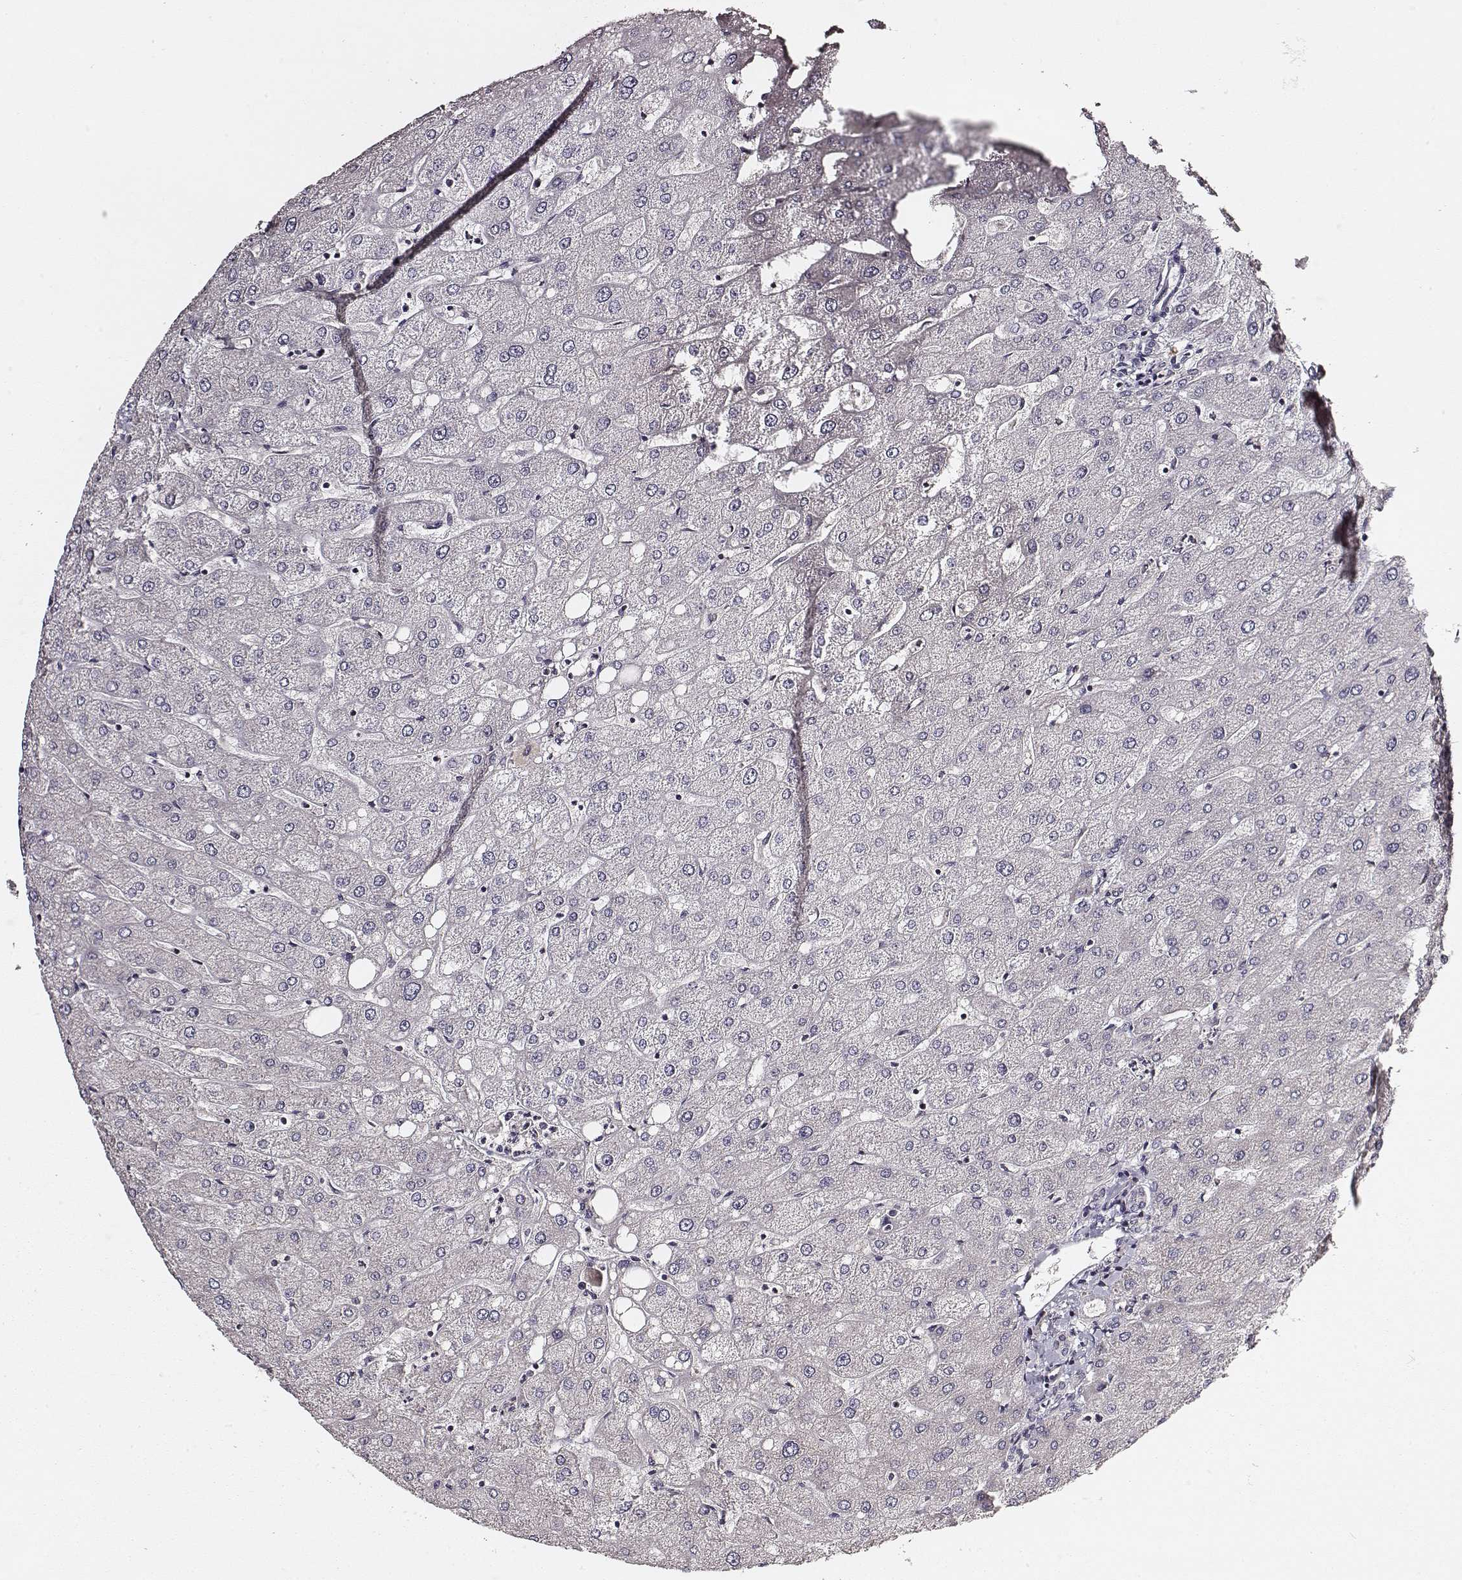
{"staining": {"intensity": "negative", "quantity": "none", "location": "none"}, "tissue": "liver", "cell_type": "Cholangiocytes", "image_type": "normal", "snomed": [{"axis": "morphology", "description": "Normal tissue, NOS"}, {"axis": "topography", "description": "Liver"}], "caption": "This is an IHC photomicrograph of benign liver. There is no expression in cholangiocytes.", "gene": "CARS1", "patient": {"sex": "male", "age": 67}}